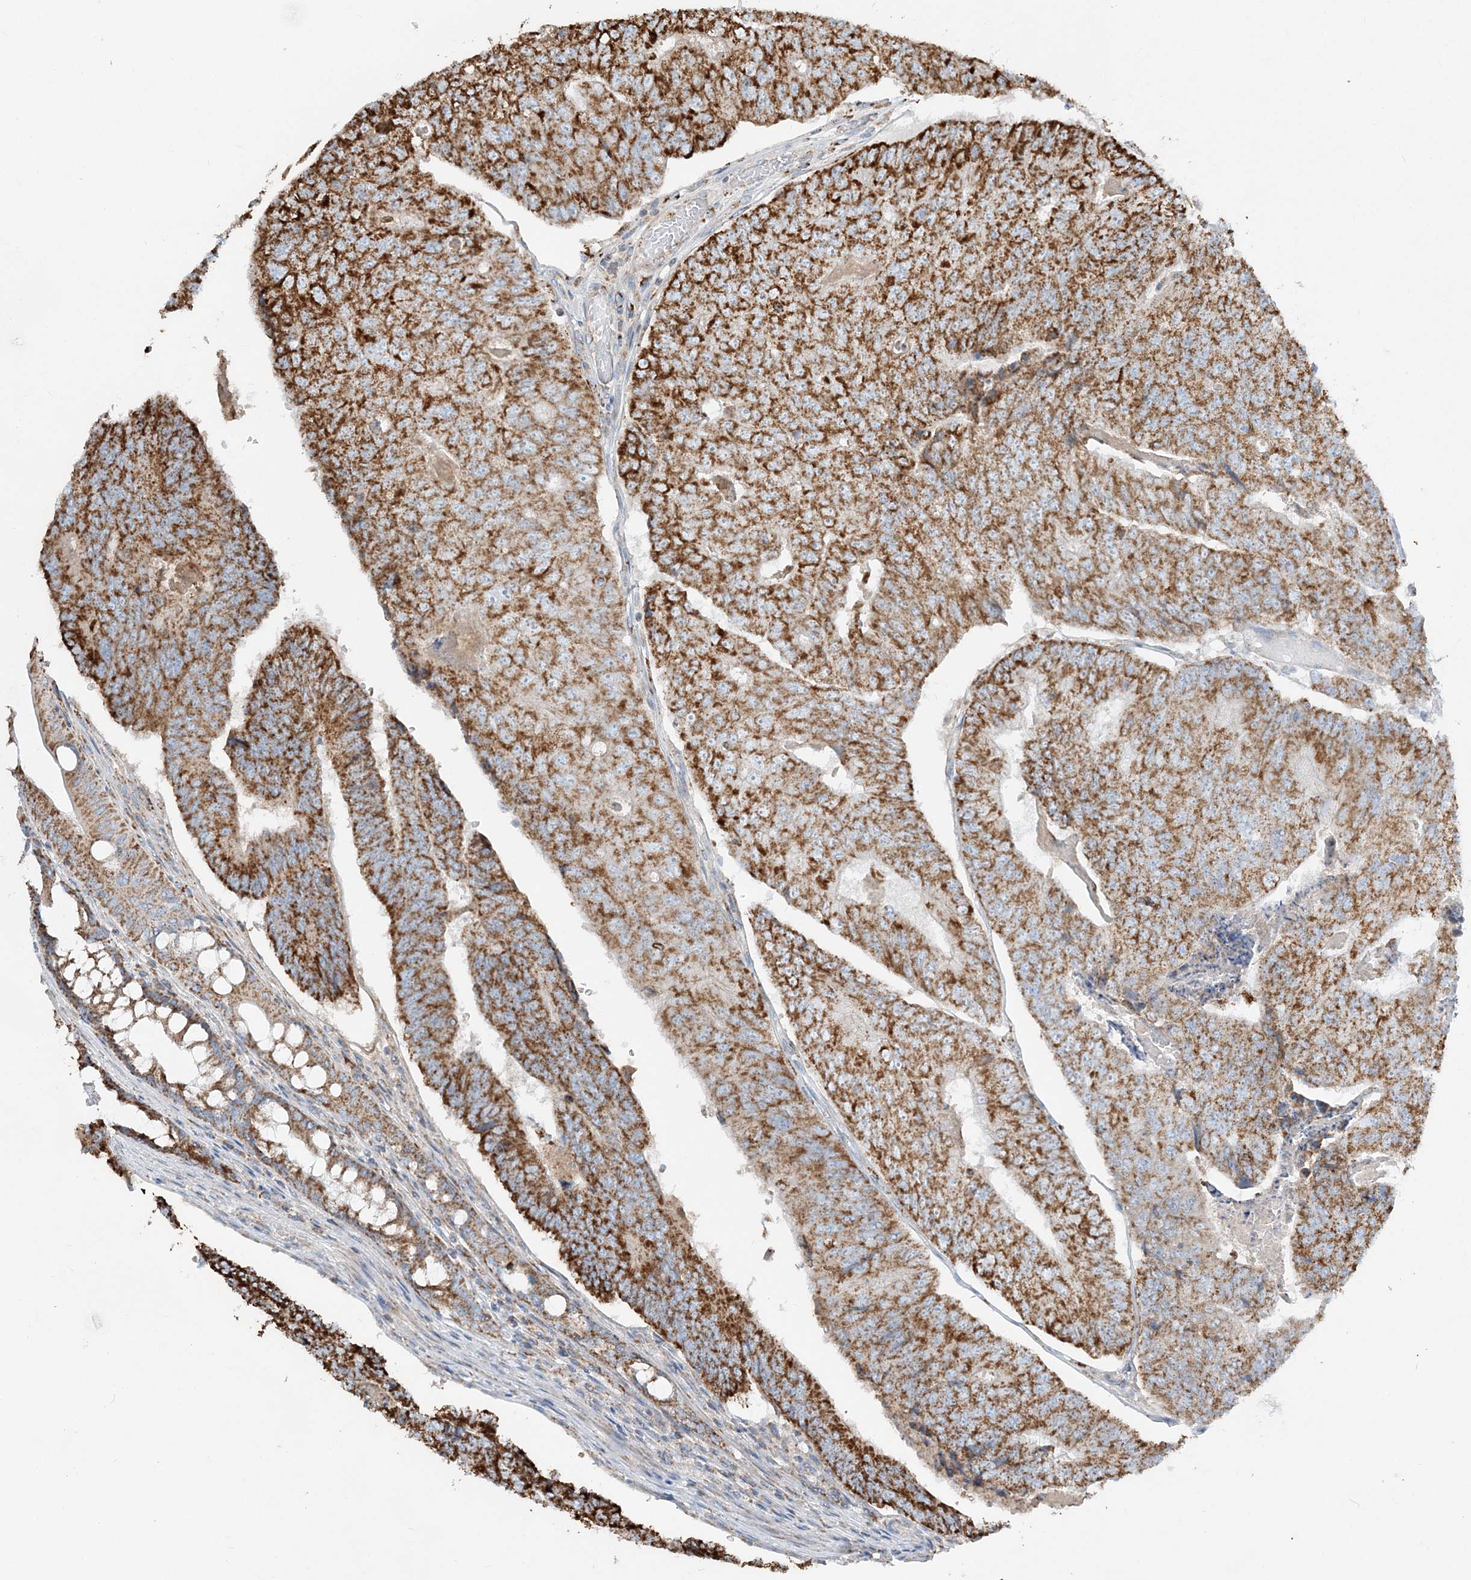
{"staining": {"intensity": "strong", "quantity": ">75%", "location": "cytoplasmic/membranous"}, "tissue": "colorectal cancer", "cell_type": "Tumor cells", "image_type": "cancer", "snomed": [{"axis": "morphology", "description": "Adenocarcinoma, NOS"}, {"axis": "topography", "description": "Colon"}], "caption": "A high-resolution image shows immunohistochemistry (IHC) staining of colorectal adenocarcinoma, which reveals strong cytoplasmic/membranous expression in approximately >75% of tumor cells.", "gene": "RAB11FIP3", "patient": {"sex": "female", "age": 67}}